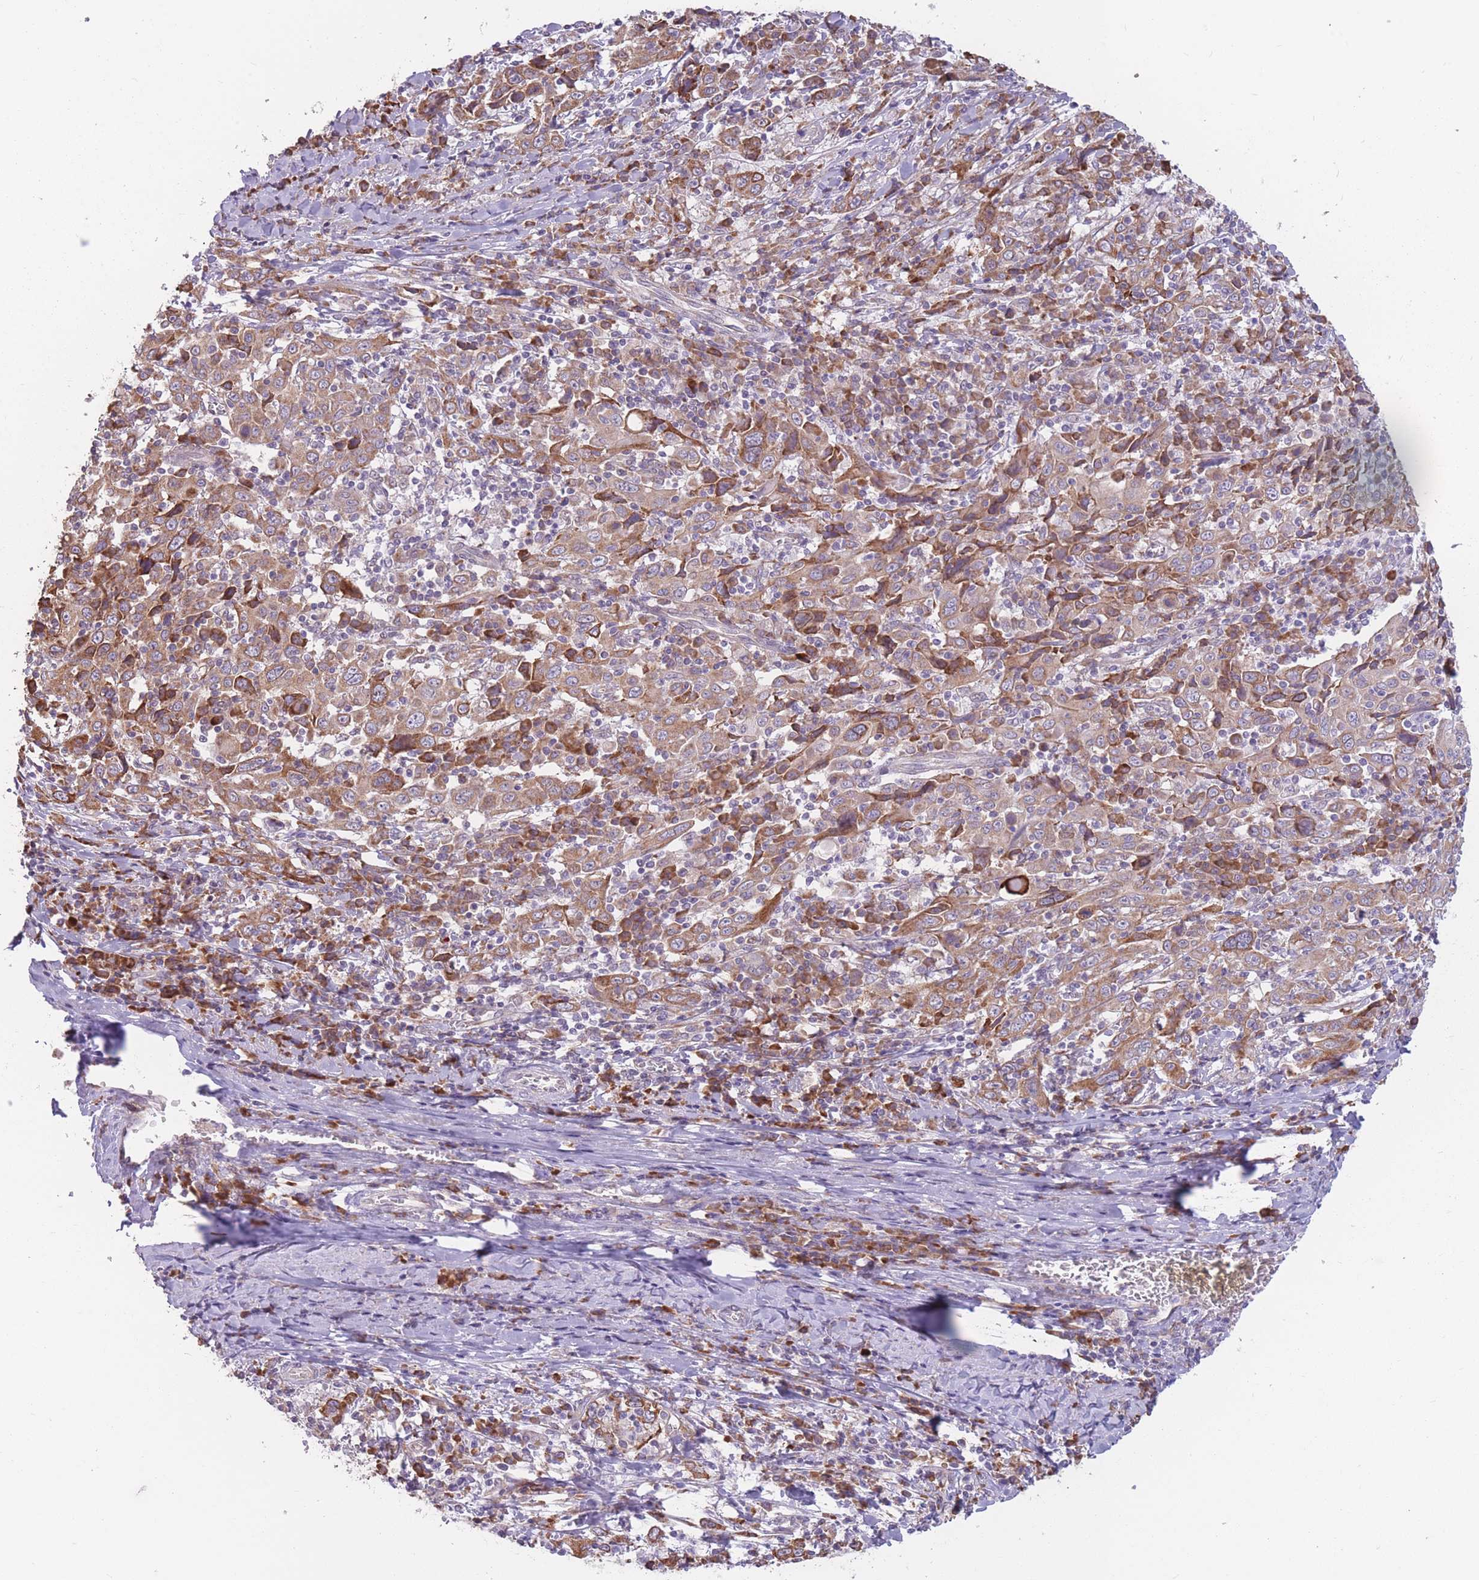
{"staining": {"intensity": "moderate", "quantity": ">75%", "location": "cytoplasmic/membranous"}, "tissue": "cervical cancer", "cell_type": "Tumor cells", "image_type": "cancer", "snomed": [{"axis": "morphology", "description": "Squamous cell carcinoma, NOS"}, {"axis": "topography", "description": "Cervix"}], "caption": "DAB immunohistochemical staining of cervical cancer (squamous cell carcinoma) shows moderate cytoplasmic/membranous protein expression in approximately >75% of tumor cells.", "gene": "TRAPPC5", "patient": {"sex": "female", "age": 46}}